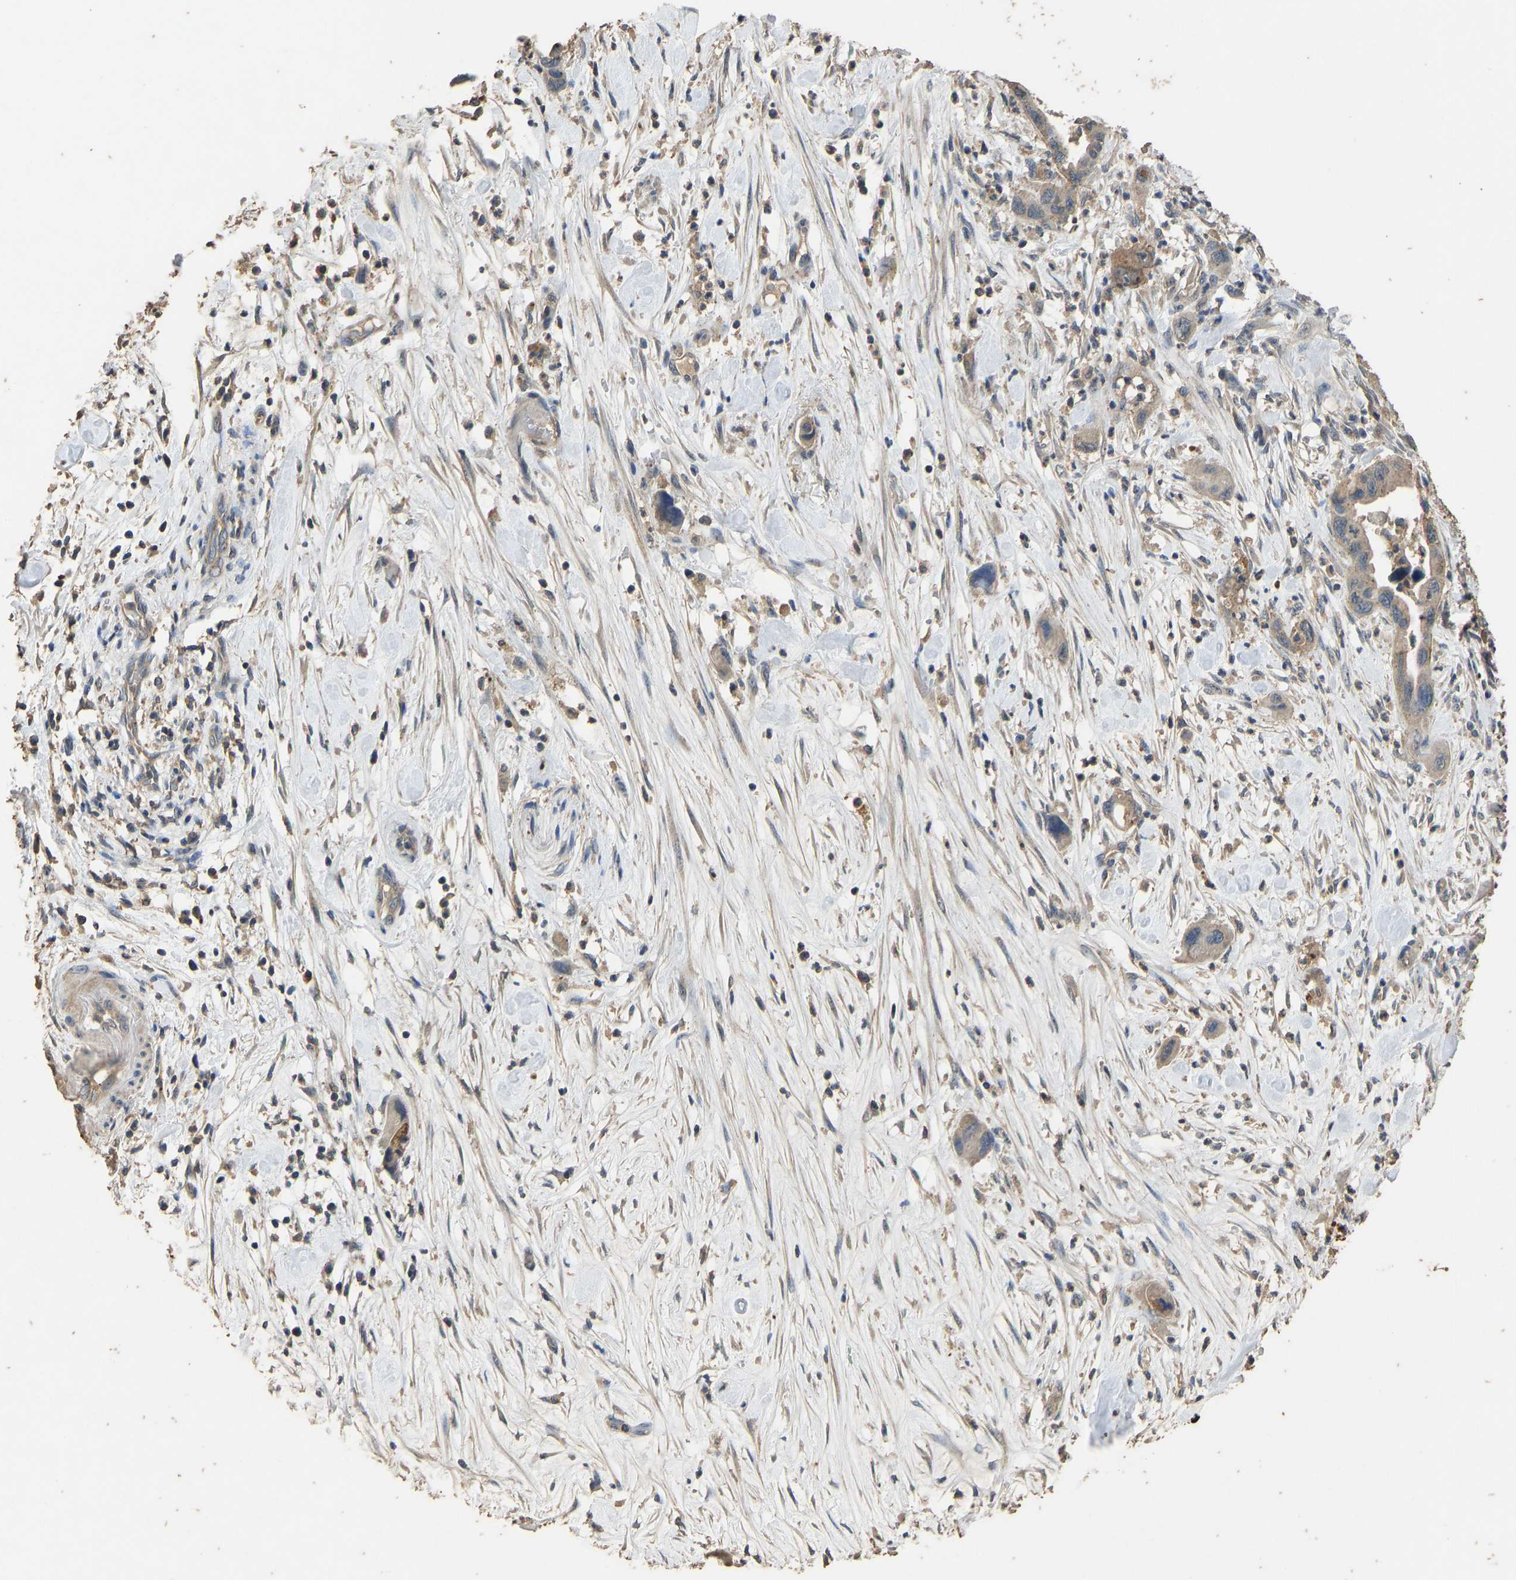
{"staining": {"intensity": "moderate", "quantity": ">75%", "location": "cytoplasmic/membranous"}, "tissue": "pancreatic cancer", "cell_type": "Tumor cells", "image_type": "cancer", "snomed": [{"axis": "morphology", "description": "Adenocarcinoma, NOS"}, {"axis": "topography", "description": "Pancreas"}], "caption": "A photomicrograph of pancreatic cancer (adenocarcinoma) stained for a protein exhibits moderate cytoplasmic/membranous brown staining in tumor cells.", "gene": "CIDEC", "patient": {"sex": "female", "age": 71}}